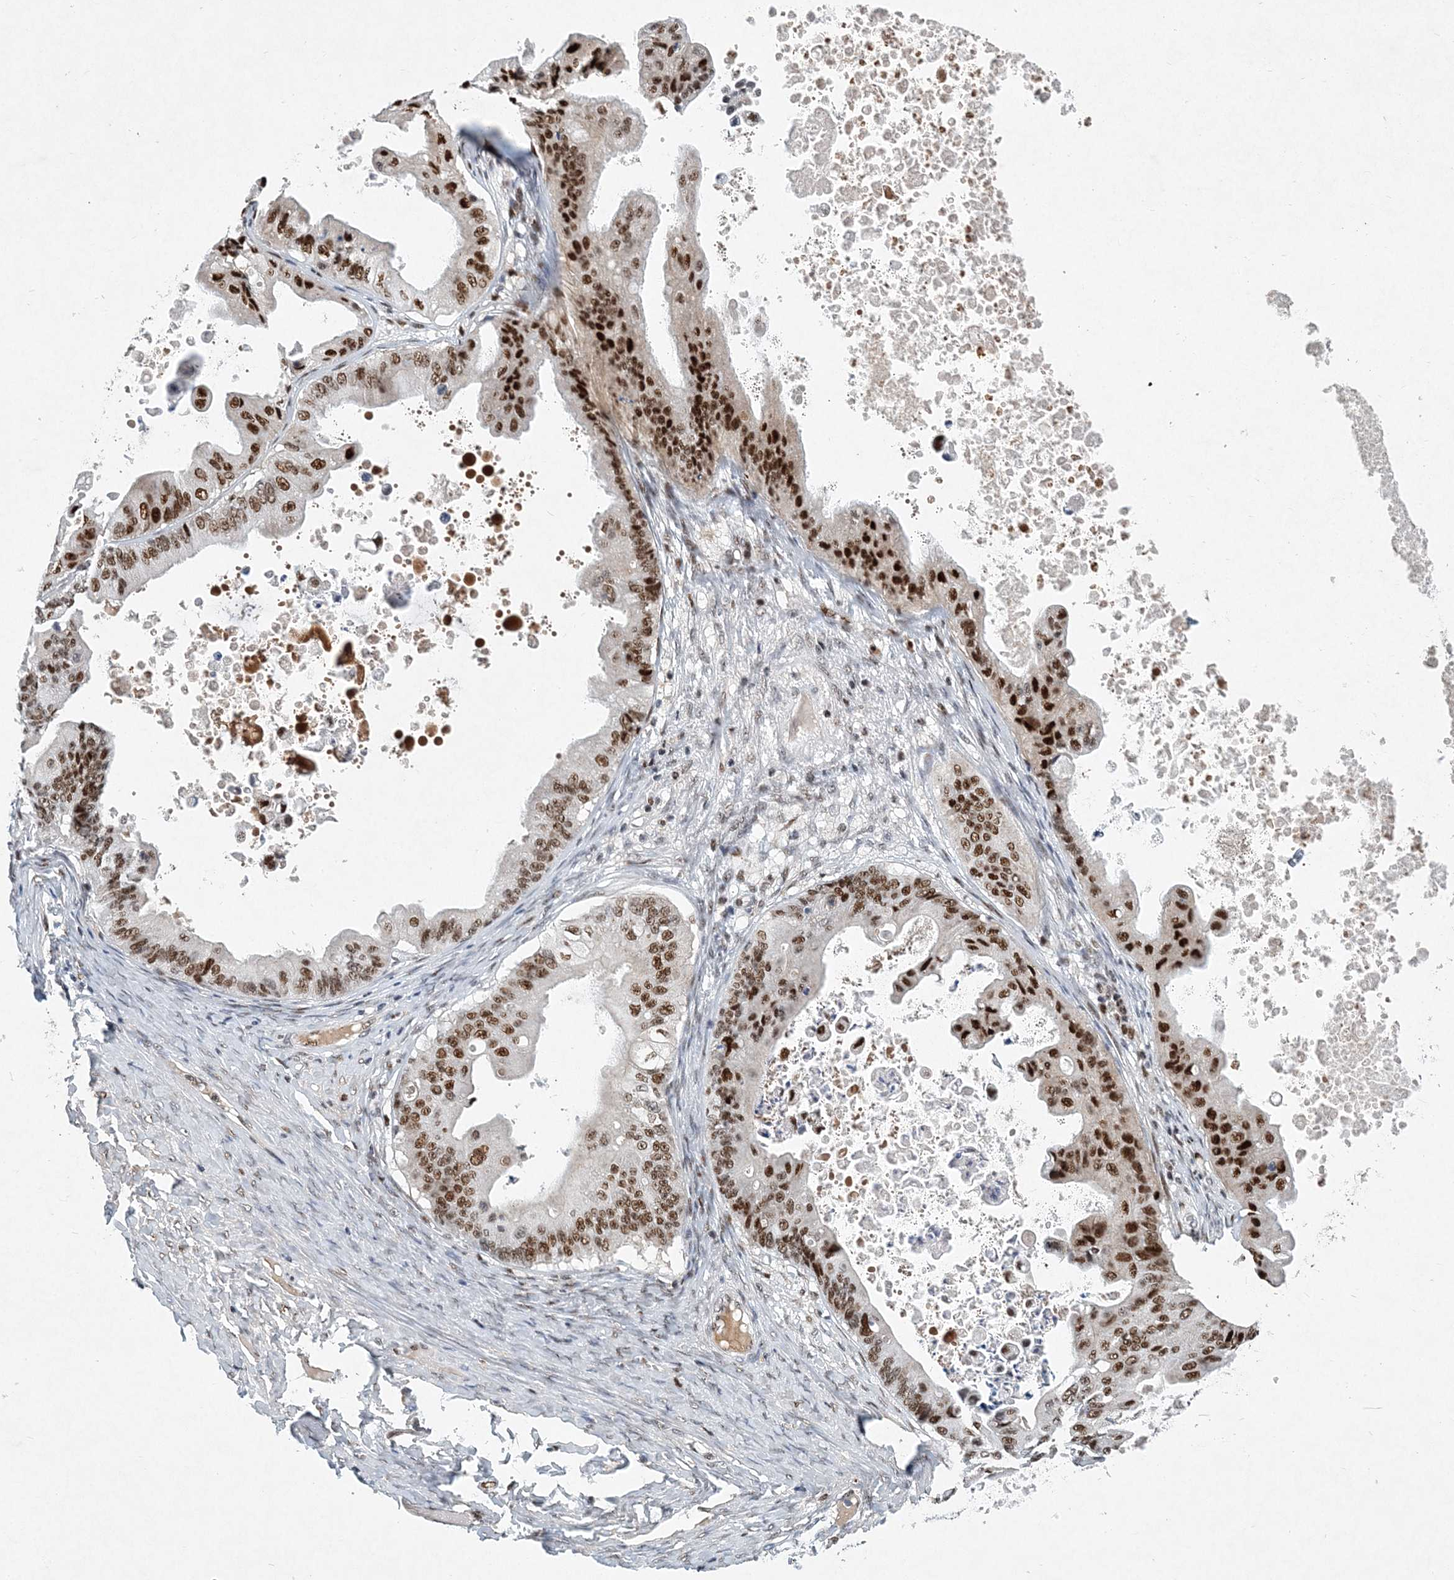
{"staining": {"intensity": "strong", "quantity": ">75%", "location": "nuclear"}, "tissue": "ovarian cancer", "cell_type": "Tumor cells", "image_type": "cancer", "snomed": [{"axis": "morphology", "description": "Cystadenocarcinoma, mucinous, NOS"}, {"axis": "topography", "description": "Ovary"}], "caption": "Ovarian cancer stained with immunohistochemistry reveals strong nuclear staining in approximately >75% of tumor cells.", "gene": "KPNA4", "patient": {"sex": "female", "age": 37}}